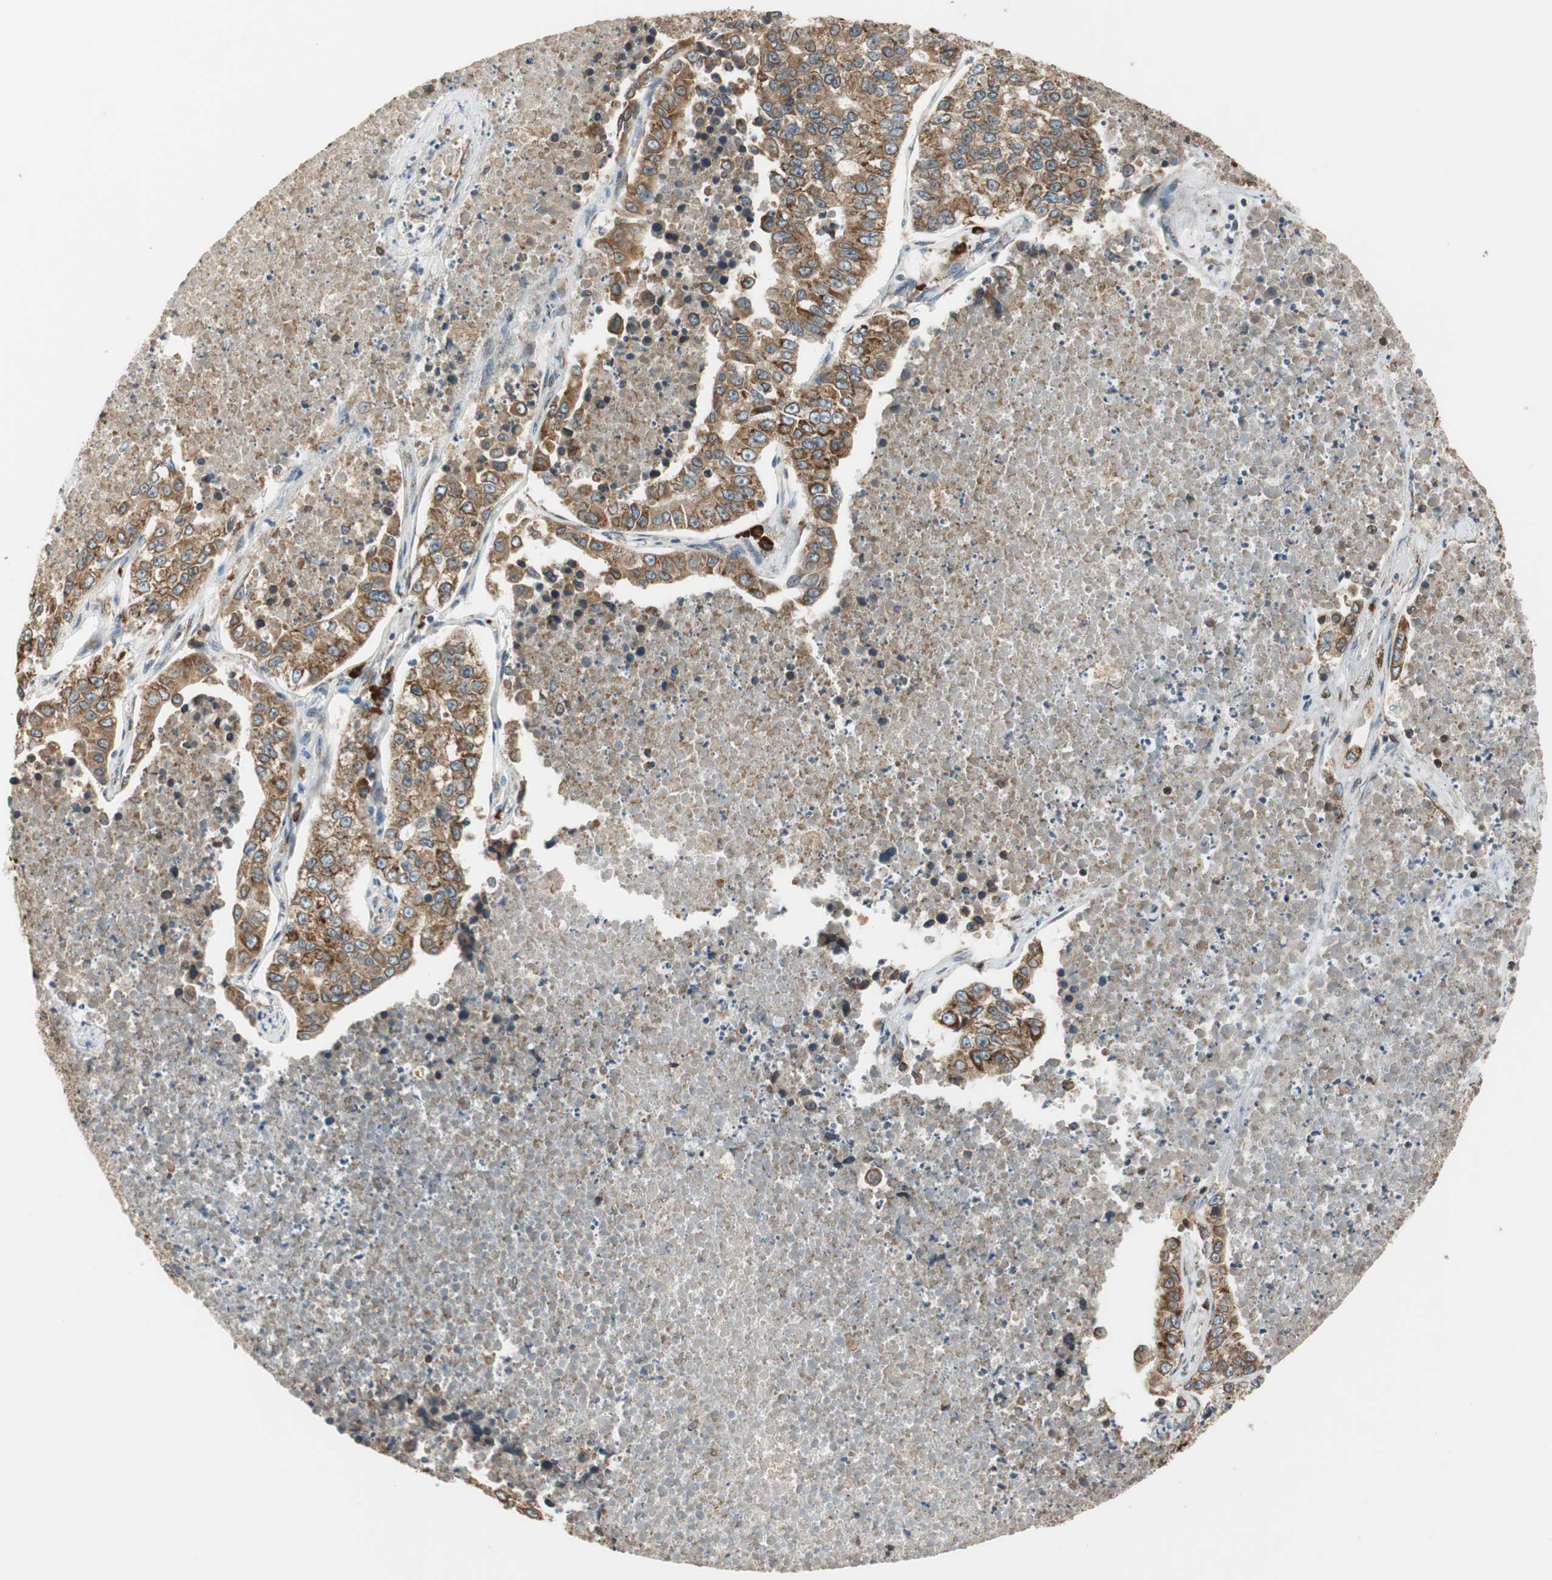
{"staining": {"intensity": "moderate", "quantity": ">75%", "location": "cytoplasmic/membranous"}, "tissue": "lung cancer", "cell_type": "Tumor cells", "image_type": "cancer", "snomed": [{"axis": "morphology", "description": "Adenocarcinoma, NOS"}, {"axis": "topography", "description": "Lung"}], "caption": "A photomicrograph of human lung cancer (adenocarcinoma) stained for a protein reveals moderate cytoplasmic/membranous brown staining in tumor cells.", "gene": "RPN2", "patient": {"sex": "male", "age": 49}}